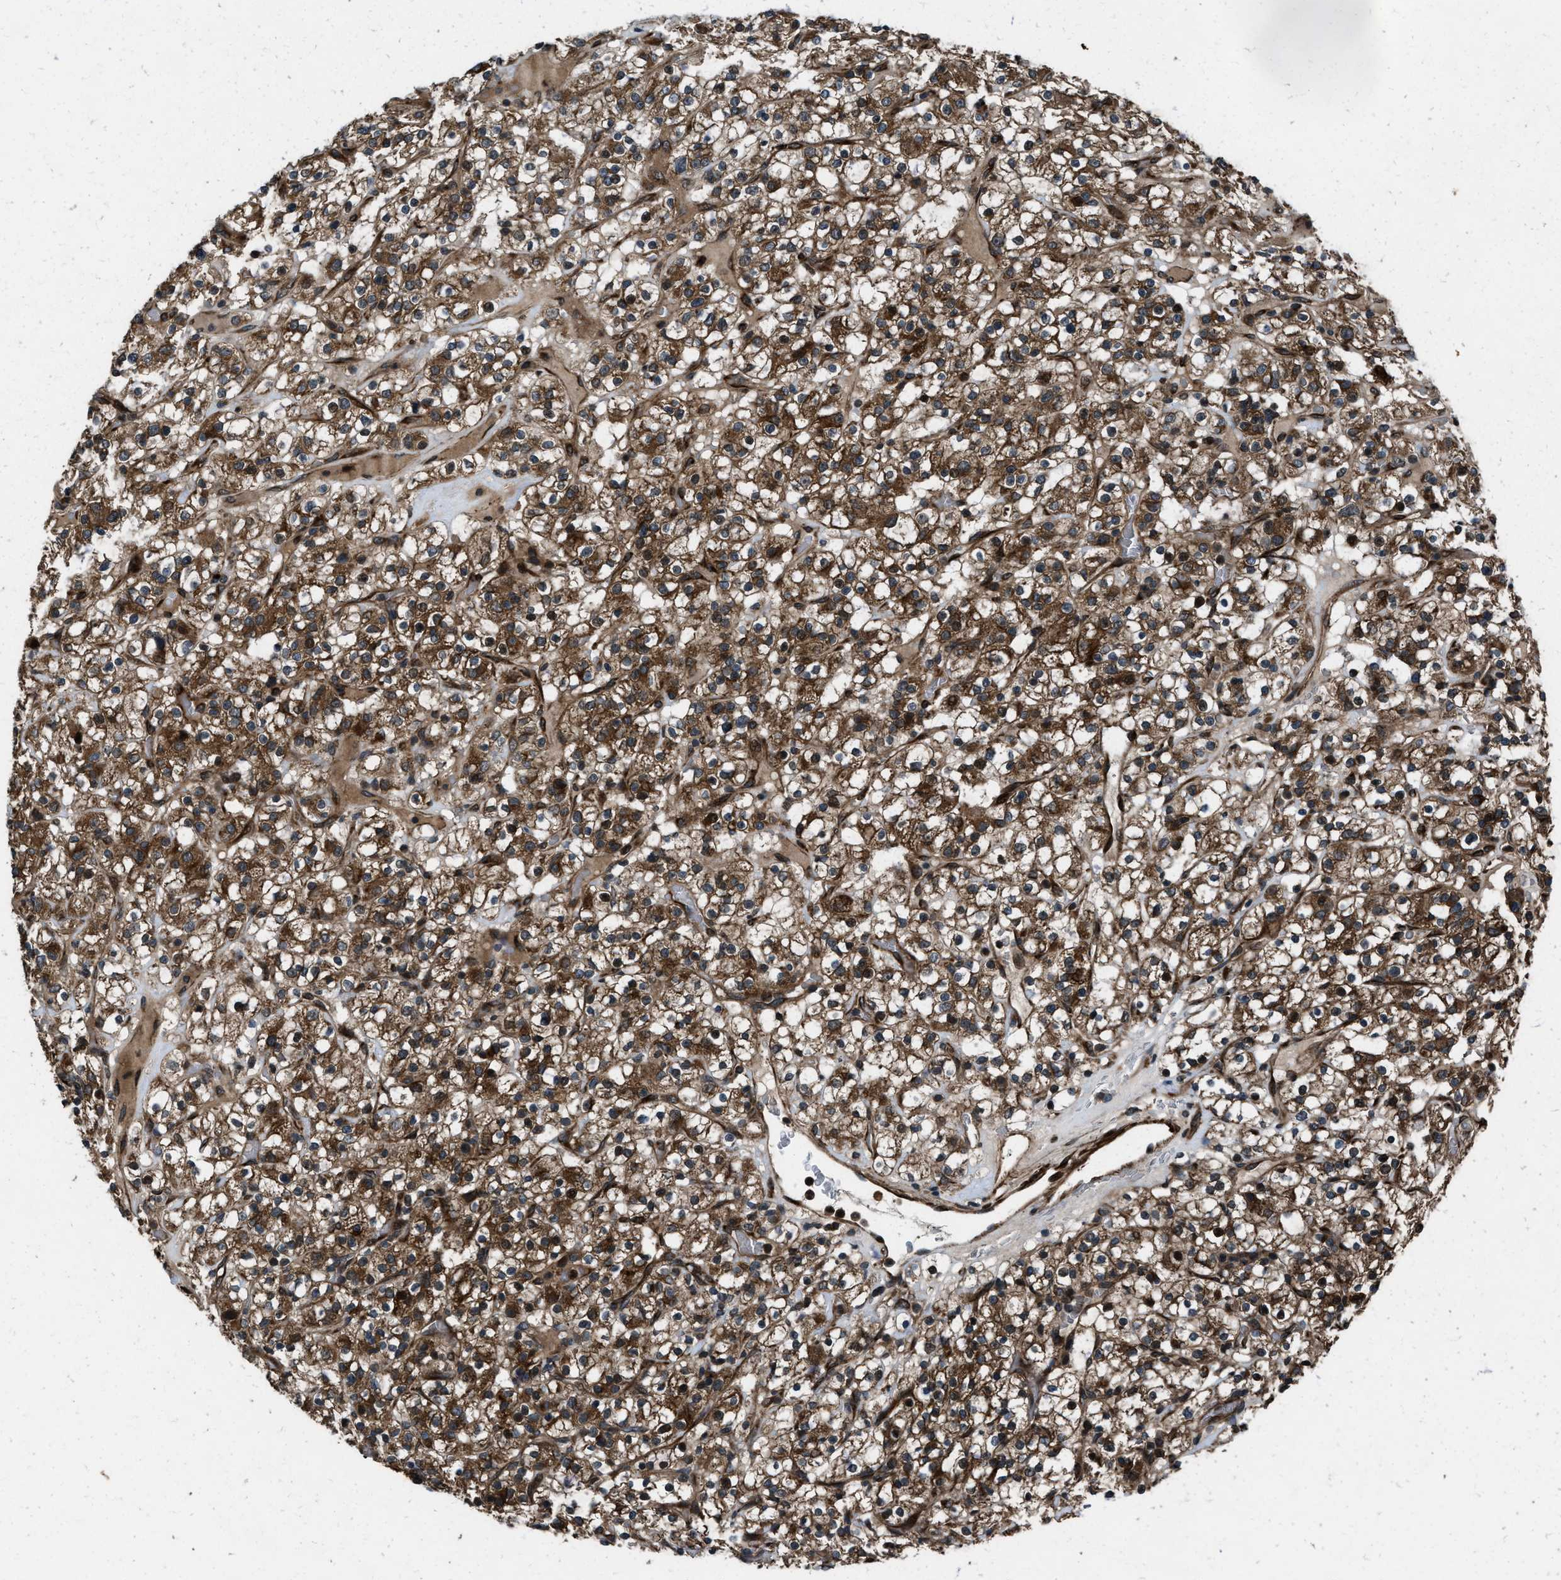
{"staining": {"intensity": "moderate", "quantity": ">75%", "location": "cytoplasmic/membranous"}, "tissue": "renal cancer", "cell_type": "Tumor cells", "image_type": "cancer", "snomed": [{"axis": "morphology", "description": "Normal tissue, NOS"}, {"axis": "morphology", "description": "Adenocarcinoma, NOS"}, {"axis": "topography", "description": "Kidney"}], "caption": "Human renal cancer (adenocarcinoma) stained for a protein (brown) shows moderate cytoplasmic/membranous positive staining in about >75% of tumor cells.", "gene": "IRAK4", "patient": {"sex": "female", "age": 72}}